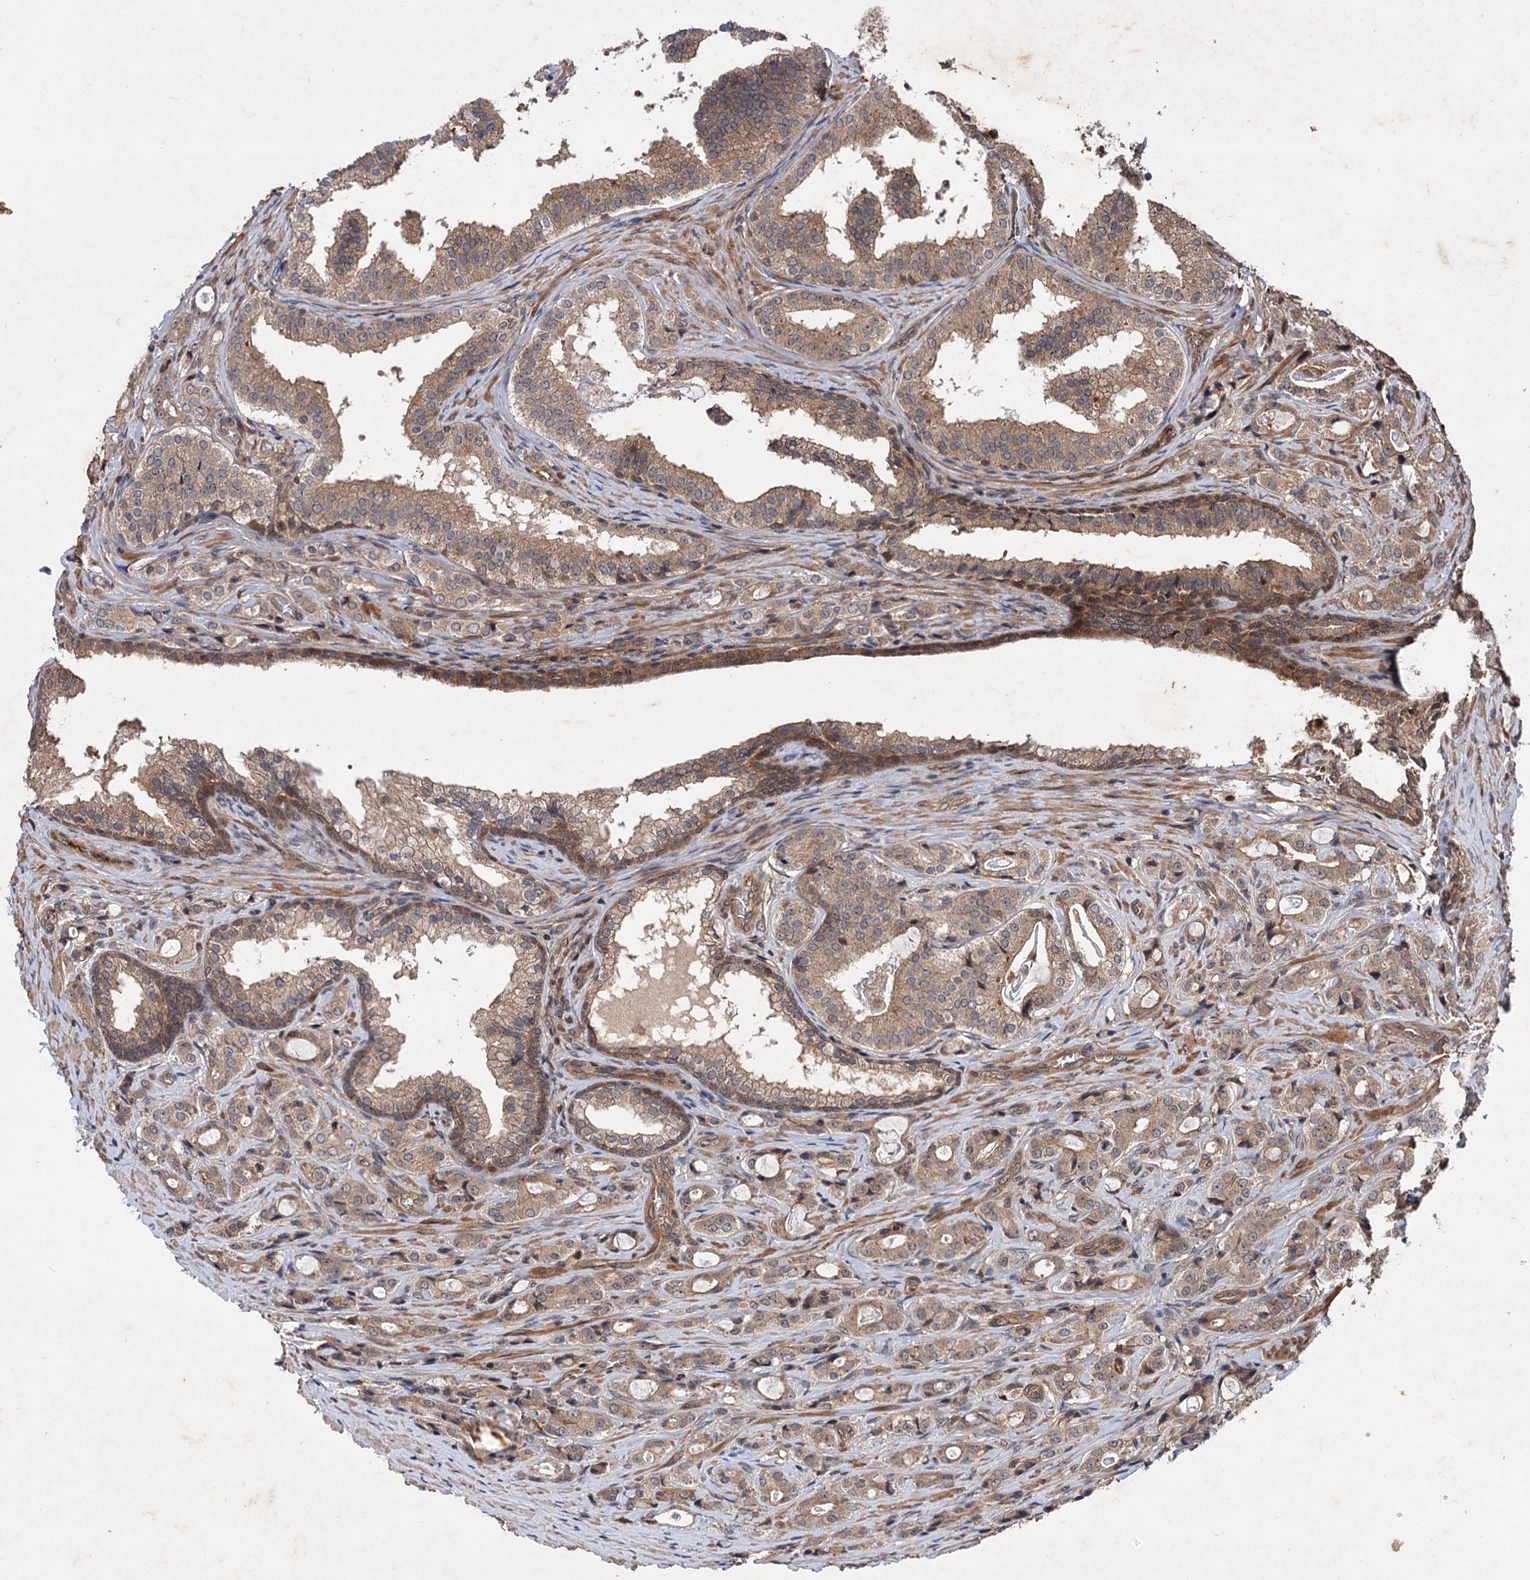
{"staining": {"intensity": "moderate", "quantity": ">75%", "location": "cytoplasmic/membranous"}, "tissue": "prostate cancer", "cell_type": "Tumor cells", "image_type": "cancer", "snomed": [{"axis": "morphology", "description": "Adenocarcinoma, High grade"}, {"axis": "topography", "description": "Prostate"}], "caption": "Human prostate cancer stained with a protein marker reveals moderate staining in tumor cells.", "gene": "ADK", "patient": {"sex": "male", "age": 63}}